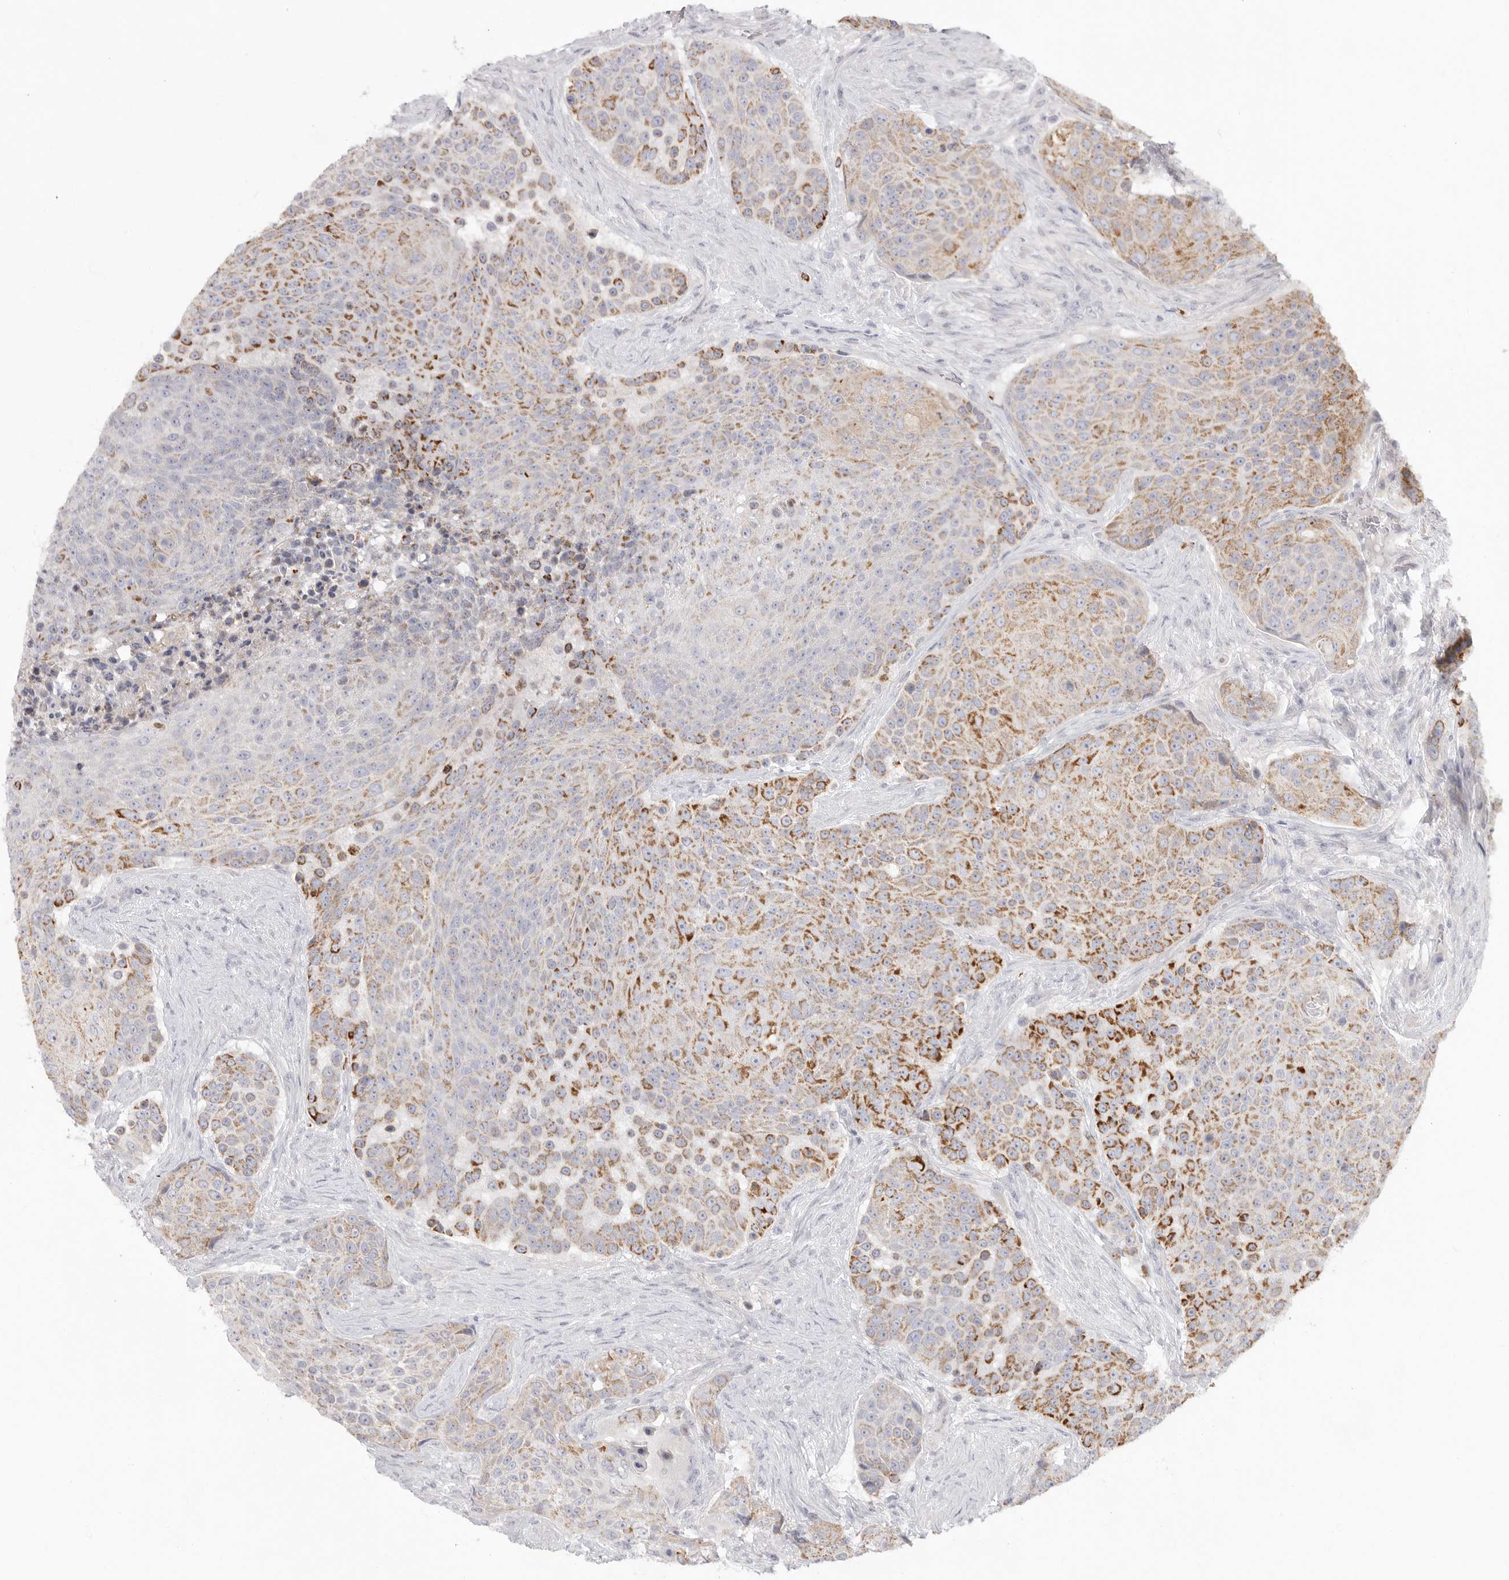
{"staining": {"intensity": "moderate", "quantity": "25%-75%", "location": "cytoplasmic/membranous"}, "tissue": "urothelial cancer", "cell_type": "Tumor cells", "image_type": "cancer", "snomed": [{"axis": "morphology", "description": "Urothelial carcinoma, High grade"}, {"axis": "topography", "description": "Urinary bladder"}], "caption": "Tumor cells display moderate cytoplasmic/membranous expression in about 25%-75% of cells in urothelial cancer.", "gene": "ELP3", "patient": {"sex": "female", "age": 63}}